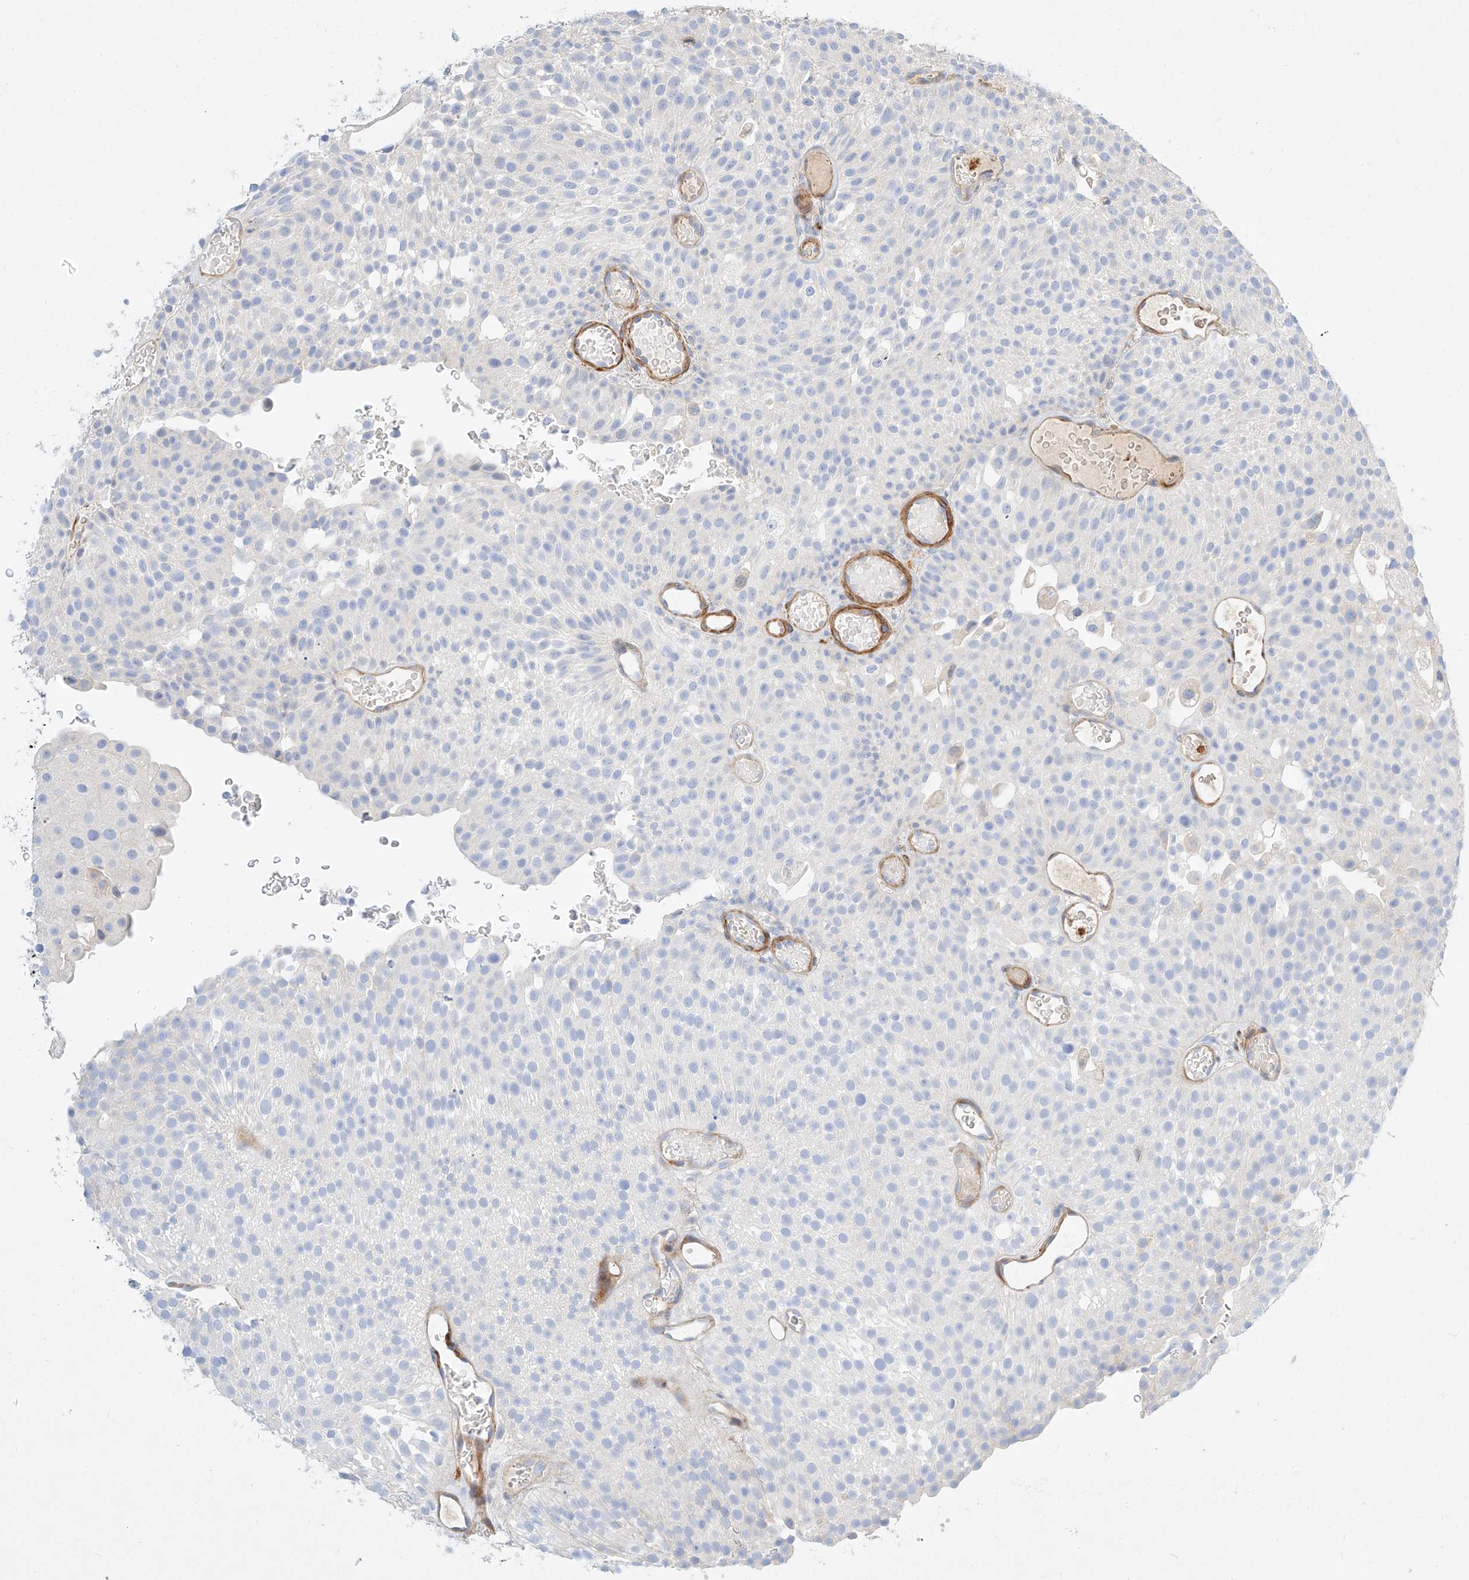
{"staining": {"intensity": "negative", "quantity": "none", "location": "none"}, "tissue": "urothelial cancer", "cell_type": "Tumor cells", "image_type": "cancer", "snomed": [{"axis": "morphology", "description": "Urothelial carcinoma, Low grade"}, {"axis": "topography", "description": "Urinary bladder"}], "caption": "DAB (3,3'-diaminobenzidine) immunohistochemical staining of urothelial carcinoma (low-grade) exhibits no significant expression in tumor cells.", "gene": "KCNH5", "patient": {"sex": "male", "age": 78}}